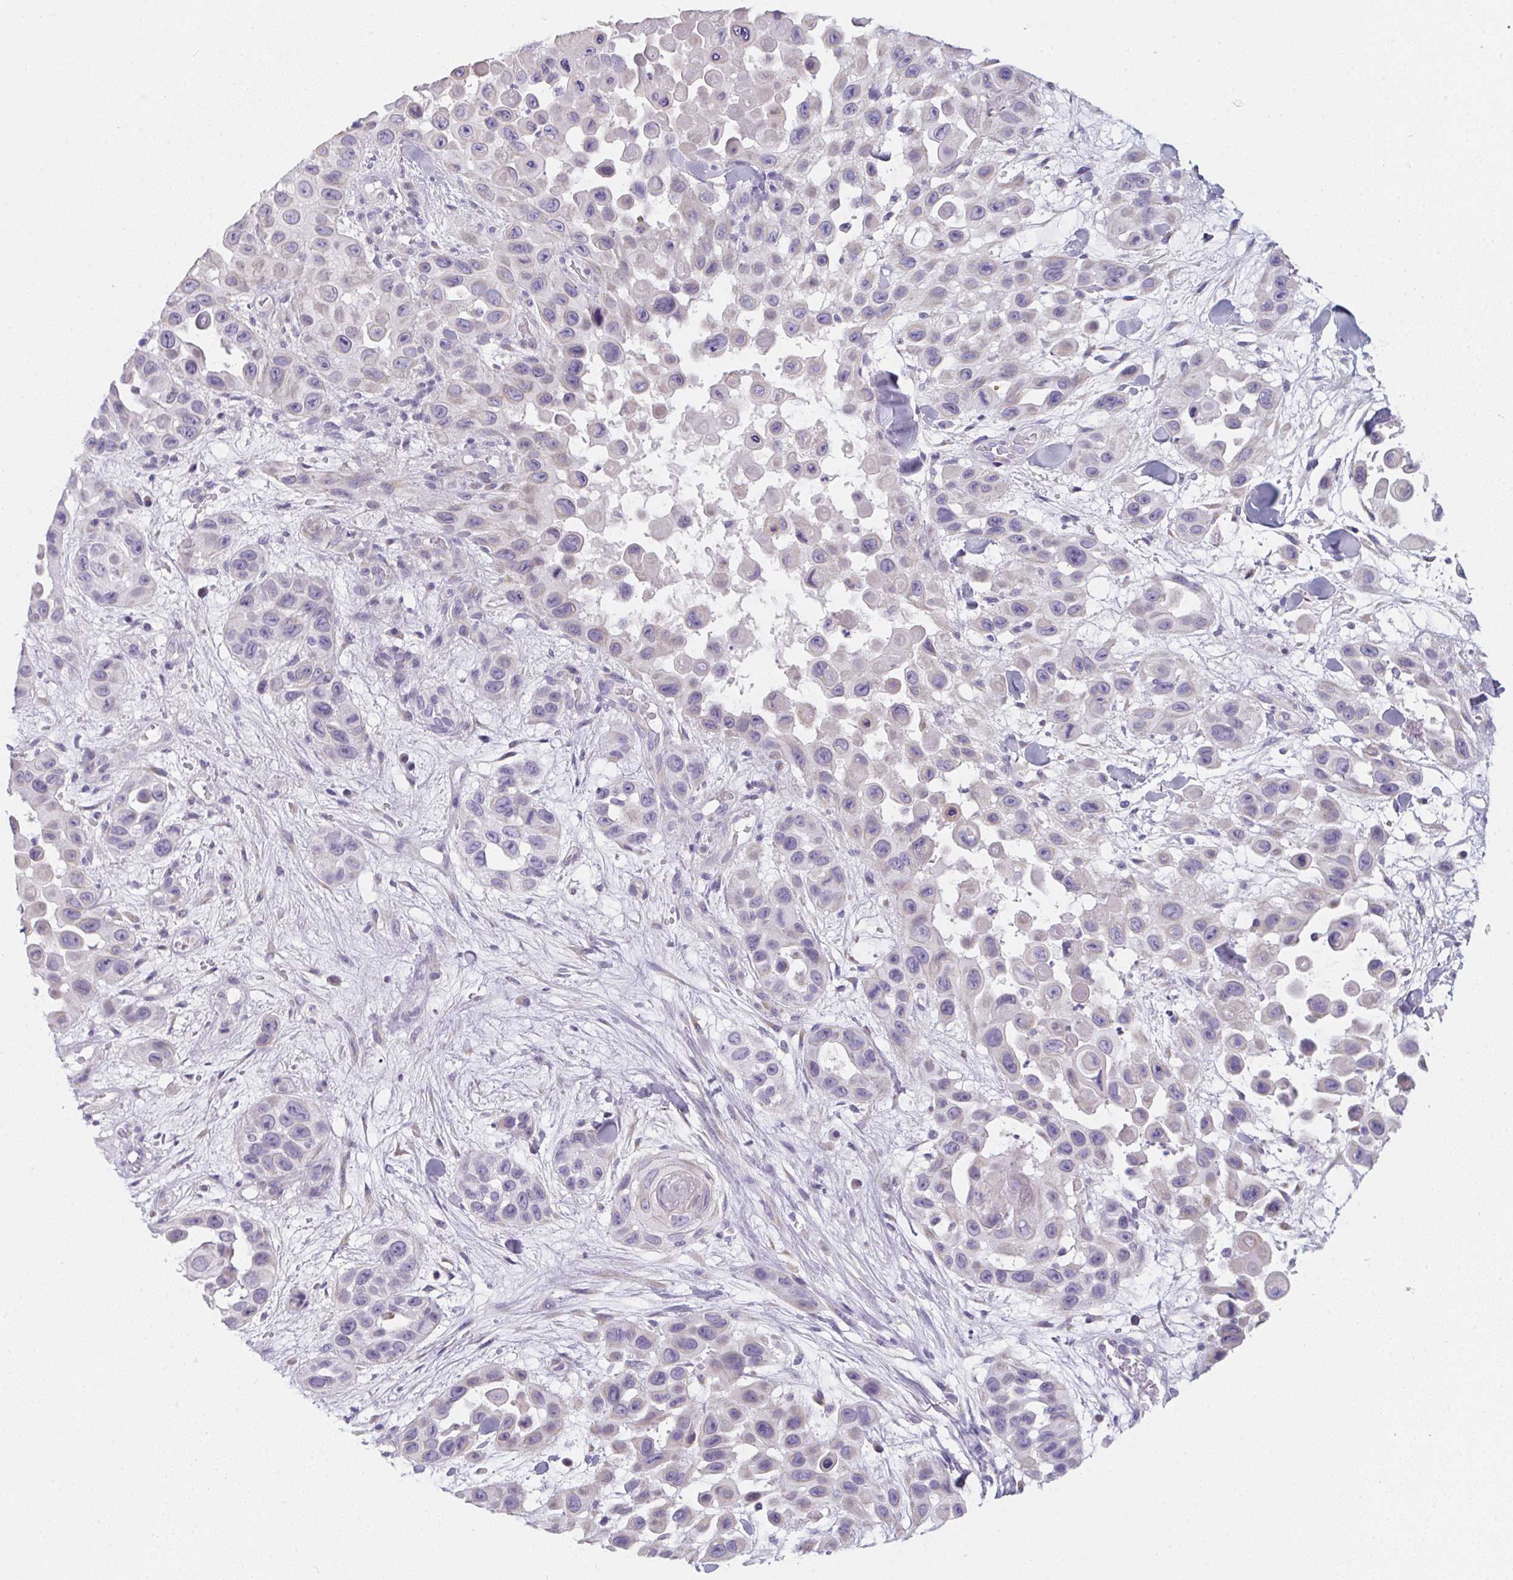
{"staining": {"intensity": "negative", "quantity": "none", "location": "none"}, "tissue": "skin cancer", "cell_type": "Tumor cells", "image_type": "cancer", "snomed": [{"axis": "morphology", "description": "Squamous cell carcinoma, NOS"}, {"axis": "topography", "description": "Skin"}], "caption": "High magnification brightfield microscopy of skin cancer stained with DAB (brown) and counterstained with hematoxylin (blue): tumor cells show no significant positivity.", "gene": "MAP1A", "patient": {"sex": "male", "age": 81}}